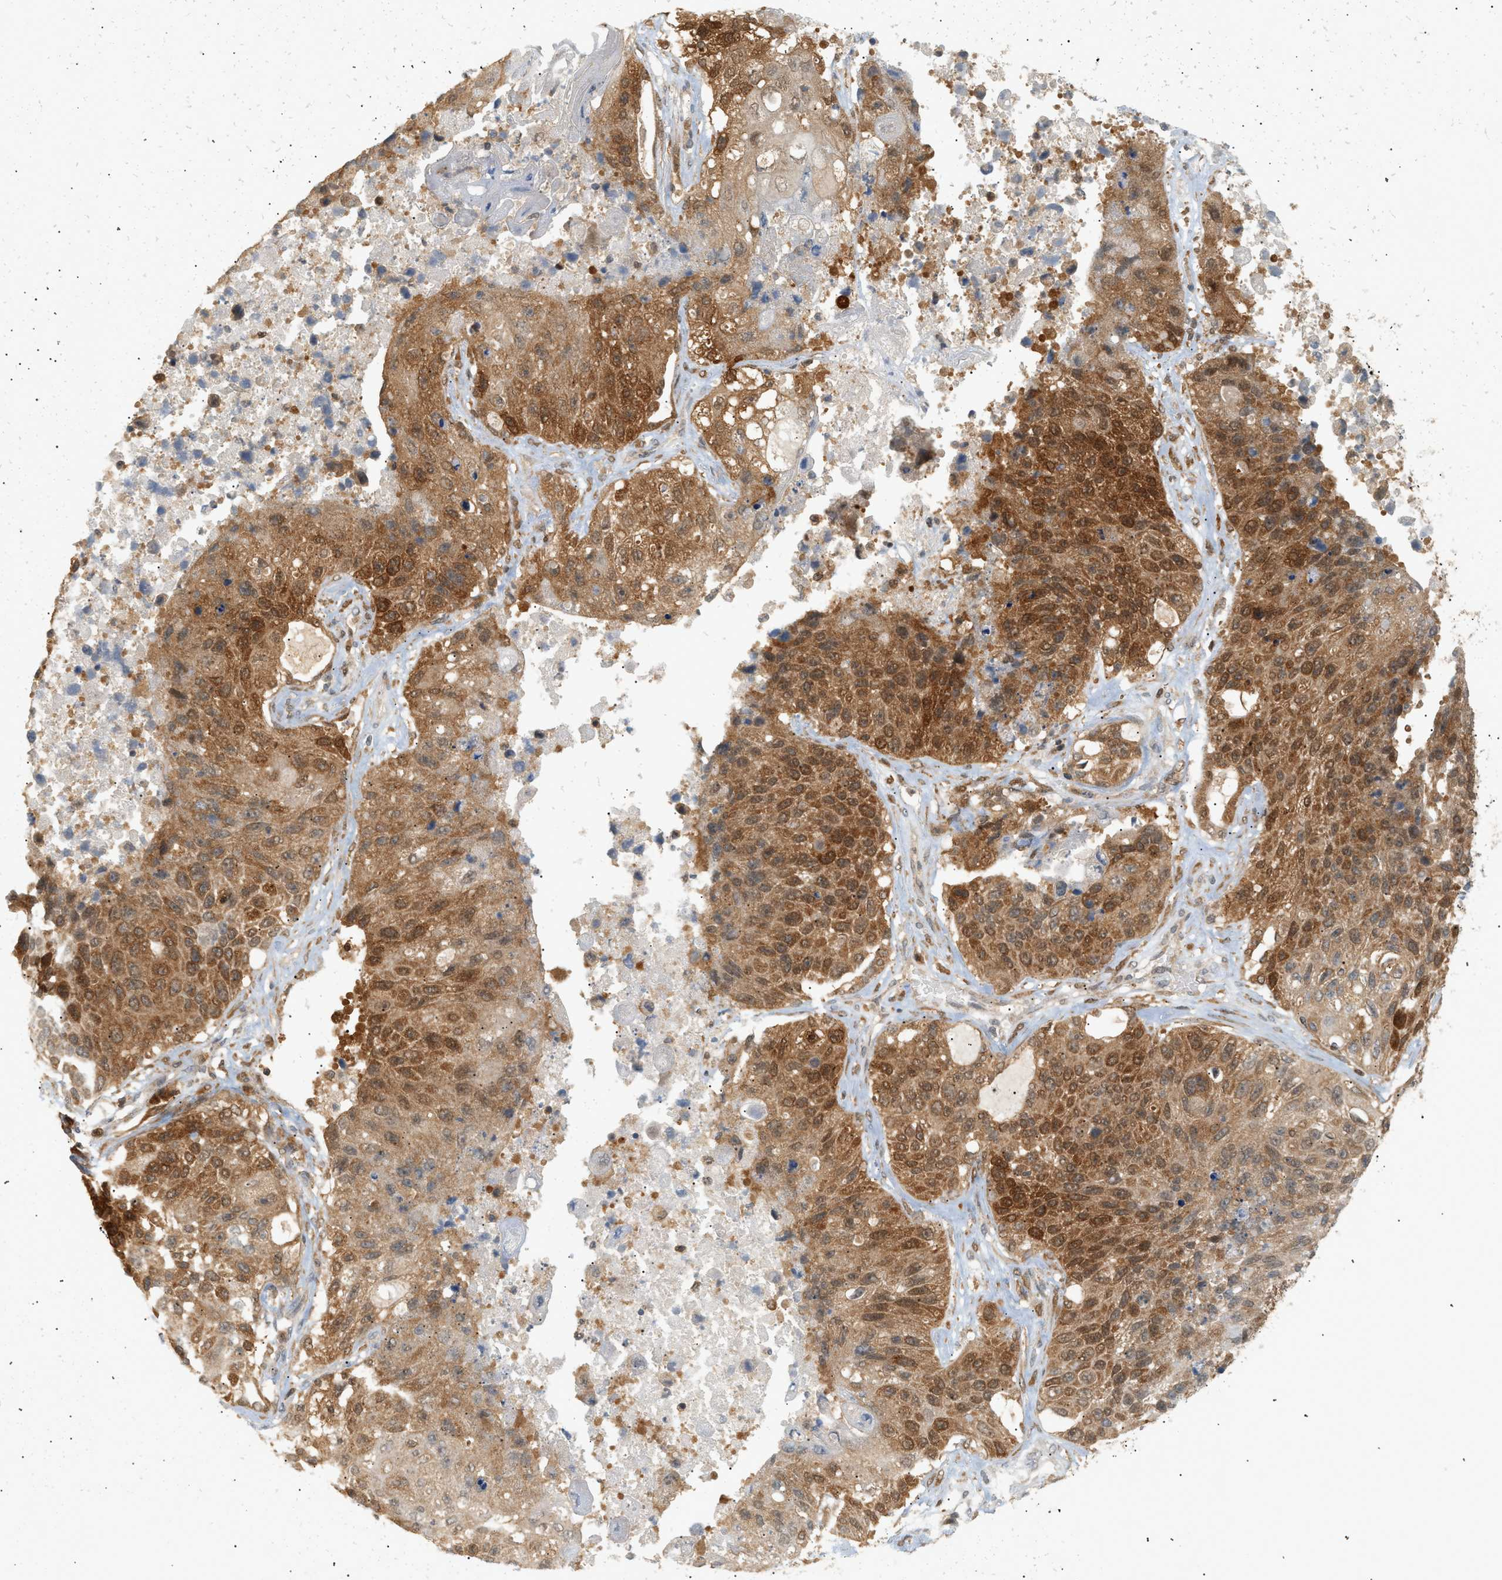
{"staining": {"intensity": "strong", "quantity": ">75%", "location": "cytoplasmic/membranous,nuclear"}, "tissue": "lung cancer", "cell_type": "Tumor cells", "image_type": "cancer", "snomed": [{"axis": "morphology", "description": "Squamous cell carcinoma, NOS"}, {"axis": "topography", "description": "Lung"}], "caption": "Immunohistochemical staining of lung squamous cell carcinoma displays high levels of strong cytoplasmic/membranous and nuclear protein staining in approximately >75% of tumor cells.", "gene": "SHC1", "patient": {"sex": "male", "age": 61}}